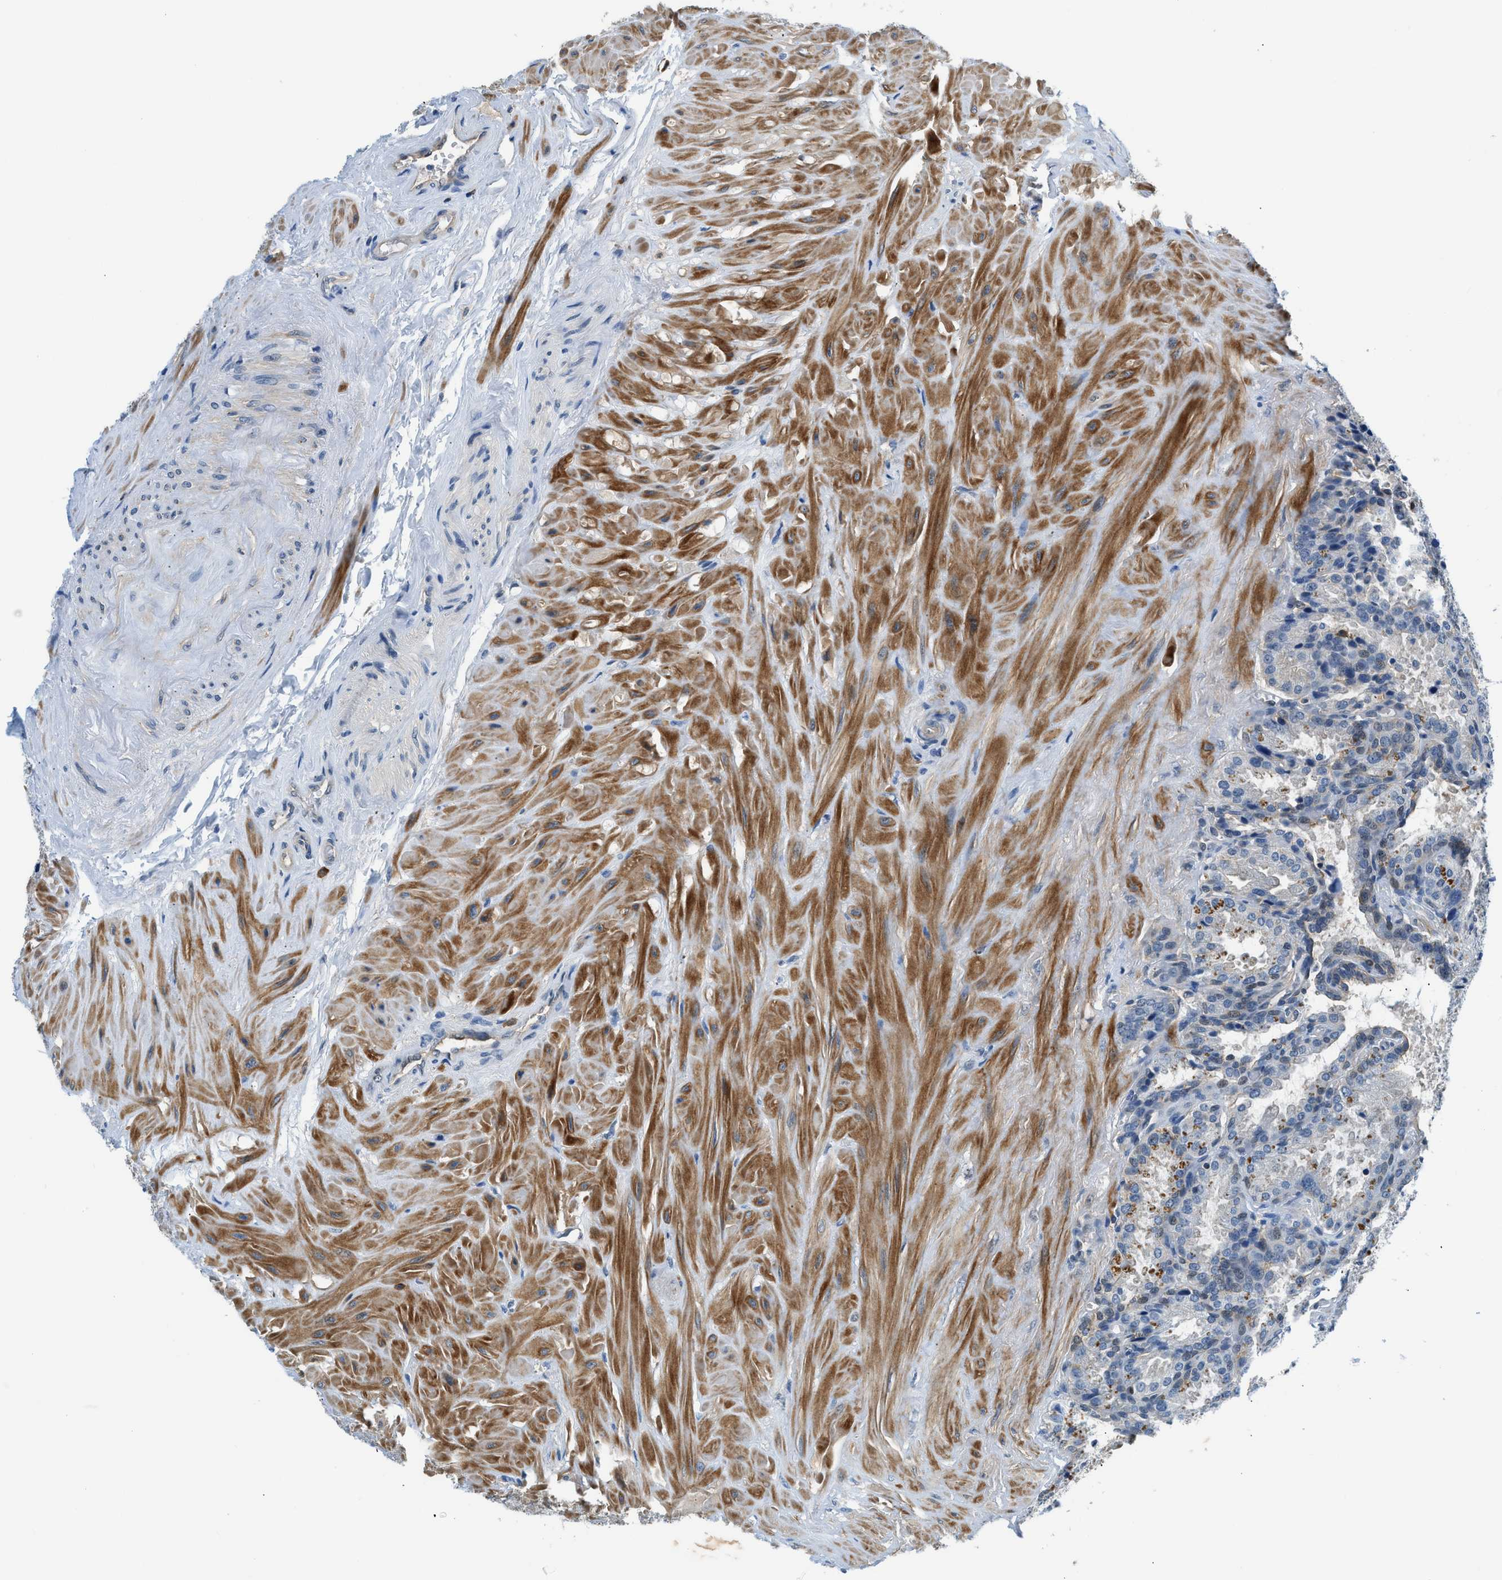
{"staining": {"intensity": "moderate", "quantity": "25%-75%", "location": "cytoplasmic/membranous"}, "tissue": "seminal vesicle", "cell_type": "Glandular cells", "image_type": "normal", "snomed": [{"axis": "morphology", "description": "Normal tissue, NOS"}, {"axis": "topography", "description": "Seminal veicle"}], "caption": "DAB immunohistochemical staining of normal seminal vesicle displays moderate cytoplasmic/membranous protein staining in about 25%-75% of glandular cells. The protein of interest is stained brown, and the nuclei are stained in blue (DAB IHC with brightfield microscopy, high magnification).", "gene": "CBLB", "patient": {"sex": "male", "age": 46}}